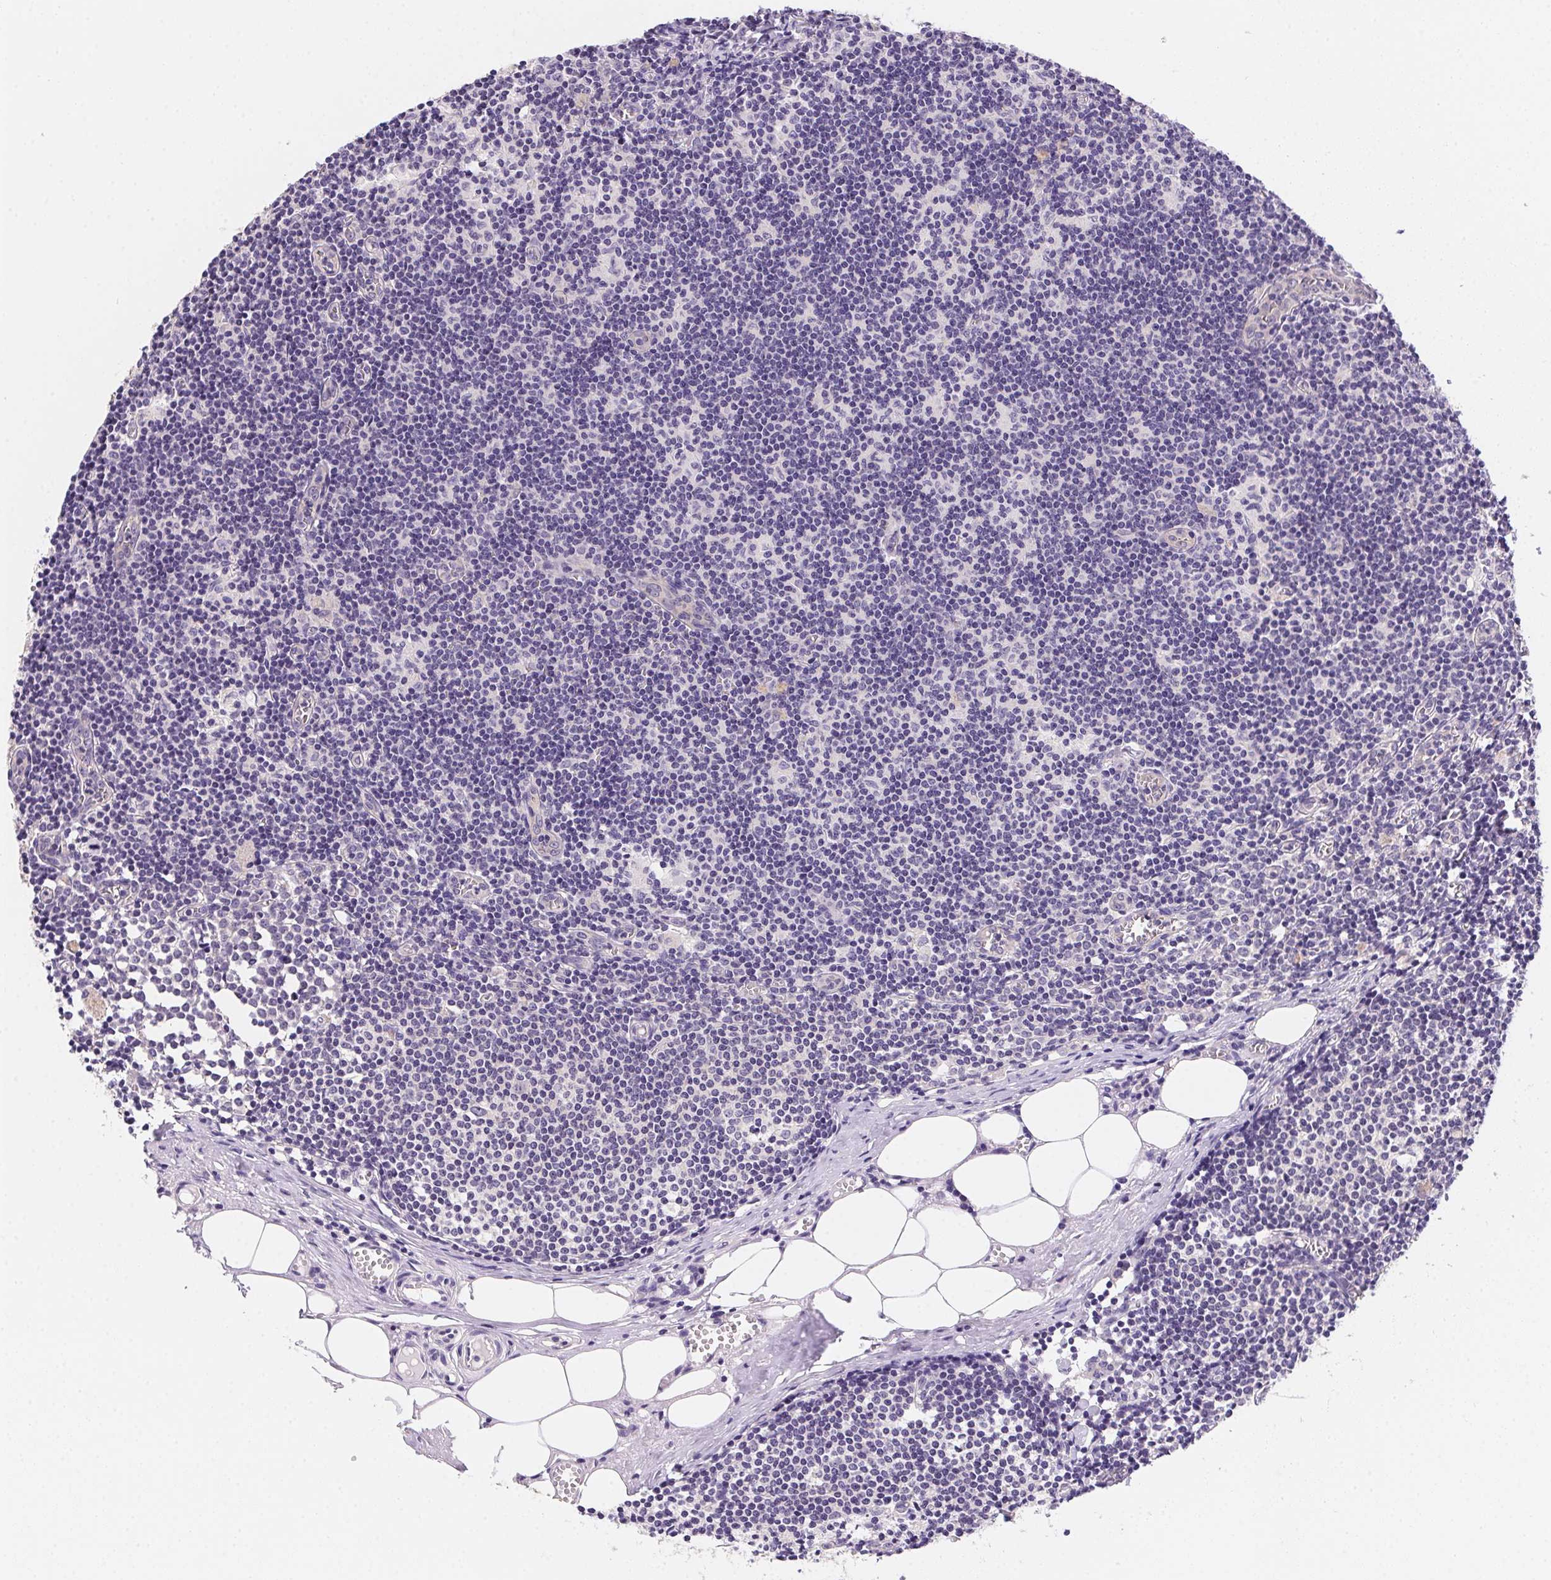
{"staining": {"intensity": "negative", "quantity": "none", "location": "none"}, "tissue": "lymph node", "cell_type": "Germinal center cells", "image_type": "normal", "snomed": [{"axis": "morphology", "description": "Normal tissue, NOS"}, {"axis": "topography", "description": "Lymph node"}], "caption": "The image exhibits no staining of germinal center cells in normal lymph node. (Brightfield microscopy of DAB (3,3'-diaminobenzidine) immunohistochemistry (IHC) at high magnification).", "gene": "PRKAA1", "patient": {"sex": "female", "age": 52}}